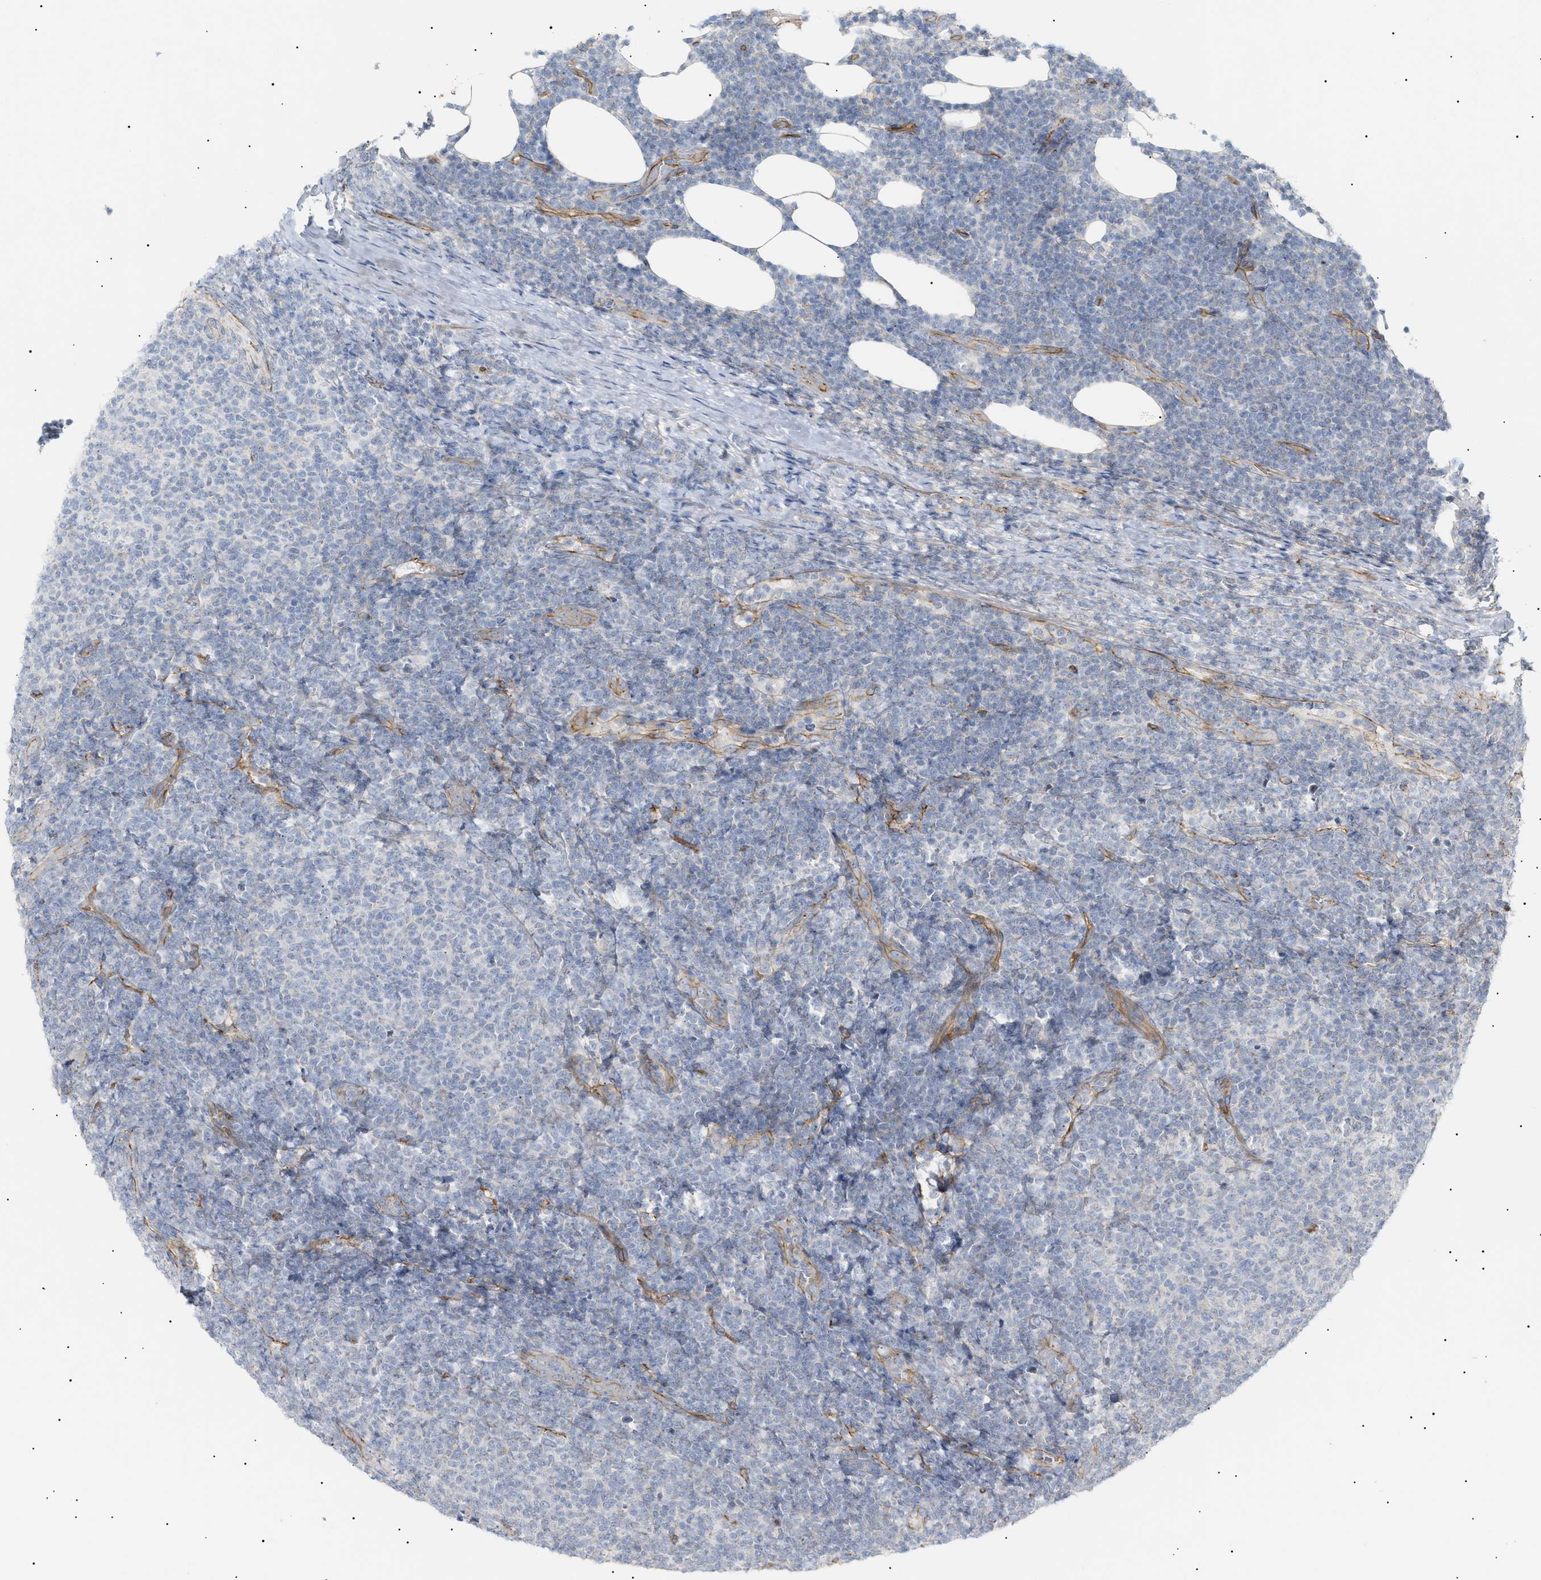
{"staining": {"intensity": "negative", "quantity": "none", "location": "none"}, "tissue": "lymphoma", "cell_type": "Tumor cells", "image_type": "cancer", "snomed": [{"axis": "morphology", "description": "Malignant lymphoma, non-Hodgkin's type, Low grade"}, {"axis": "topography", "description": "Lymph node"}], "caption": "An image of human low-grade malignant lymphoma, non-Hodgkin's type is negative for staining in tumor cells.", "gene": "ZFHX2", "patient": {"sex": "male", "age": 66}}